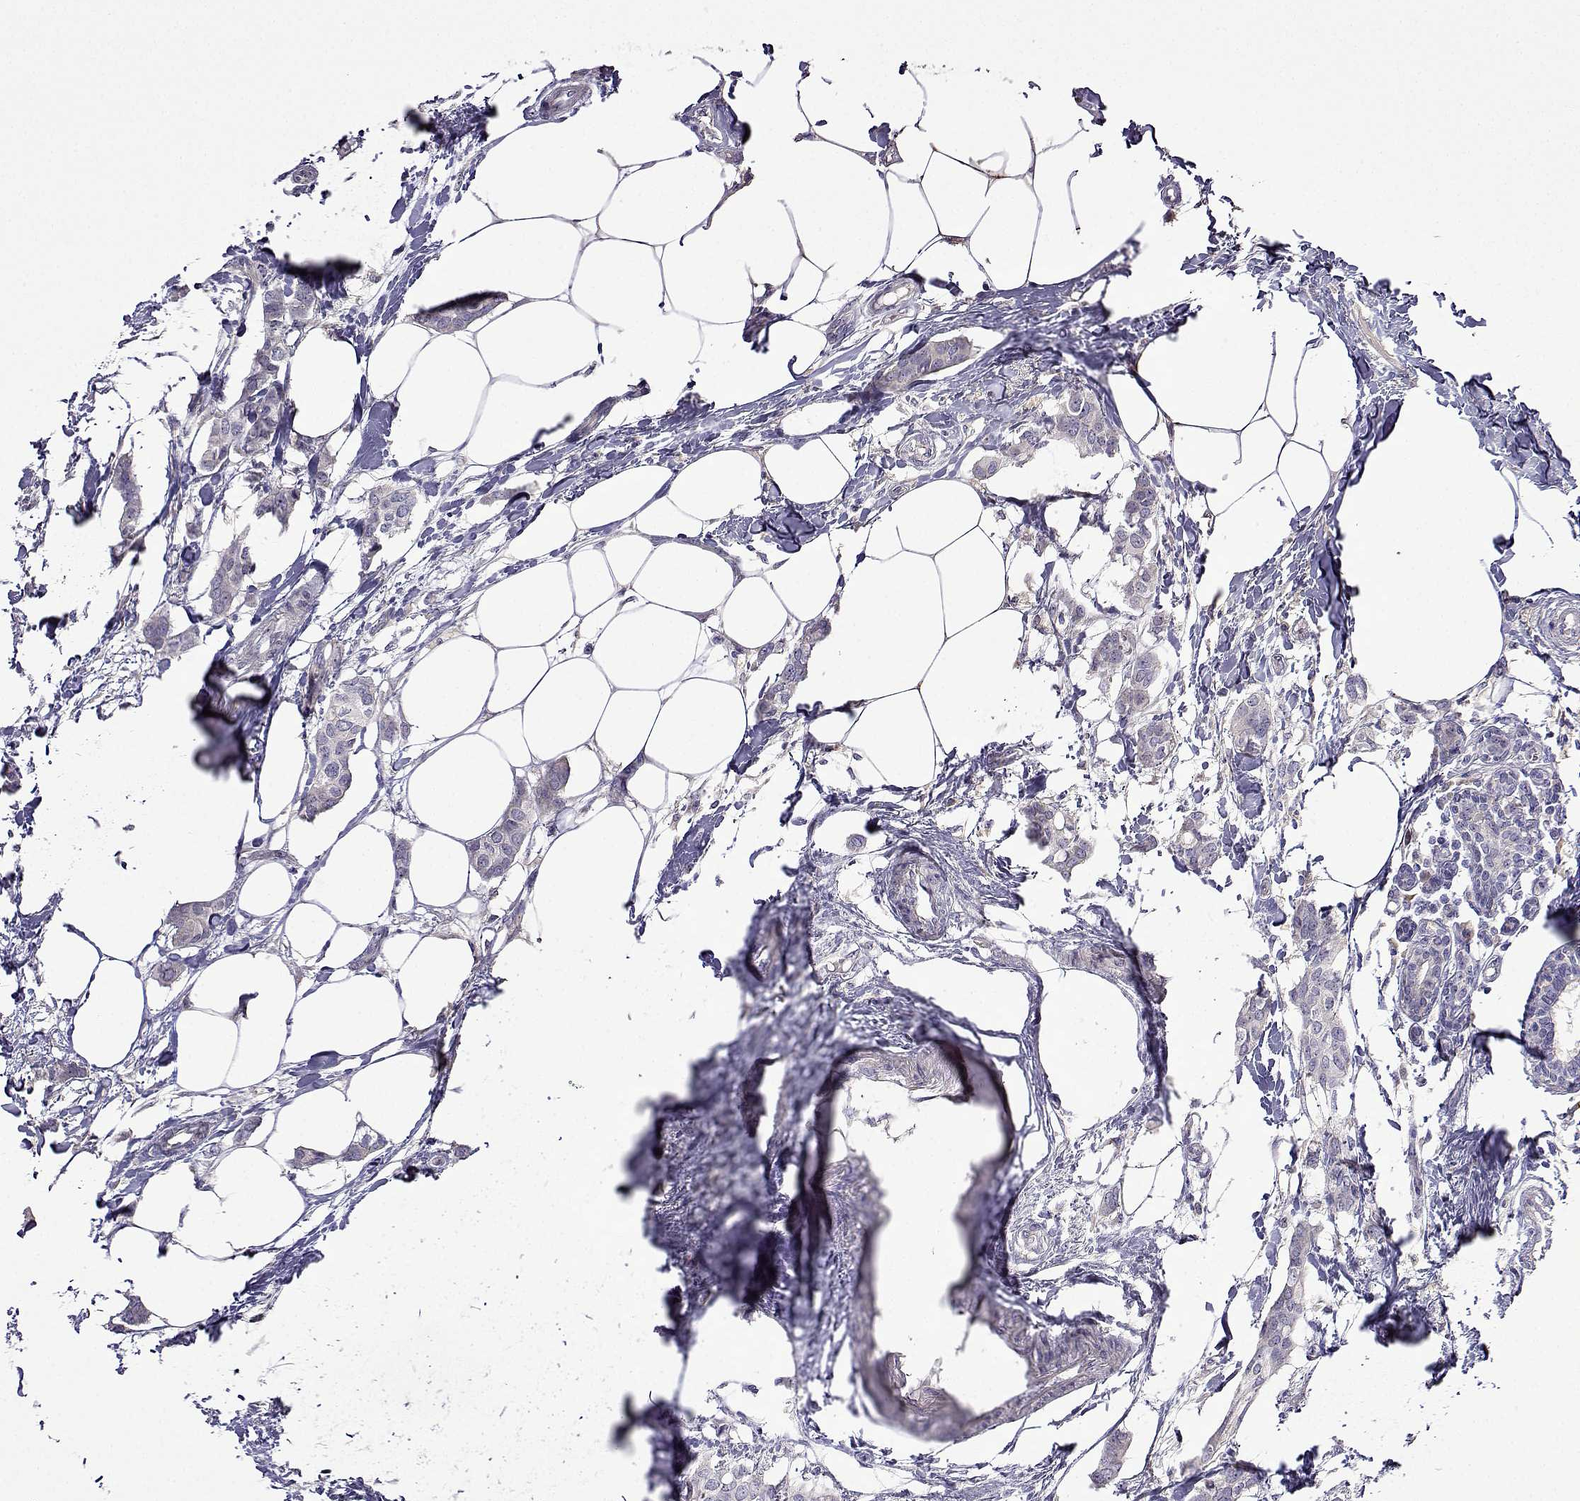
{"staining": {"intensity": "negative", "quantity": "none", "location": "none"}, "tissue": "breast cancer", "cell_type": "Tumor cells", "image_type": "cancer", "snomed": [{"axis": "morphology", "description": "Duct carcinoma"}, {"axis": "topography", "description": "Breast"}], "caption": "The image reveals no staining of tumor cells in breast cancer.", "gene": "SULT2A1", "patient": {"sex": "female", "age": 62}}